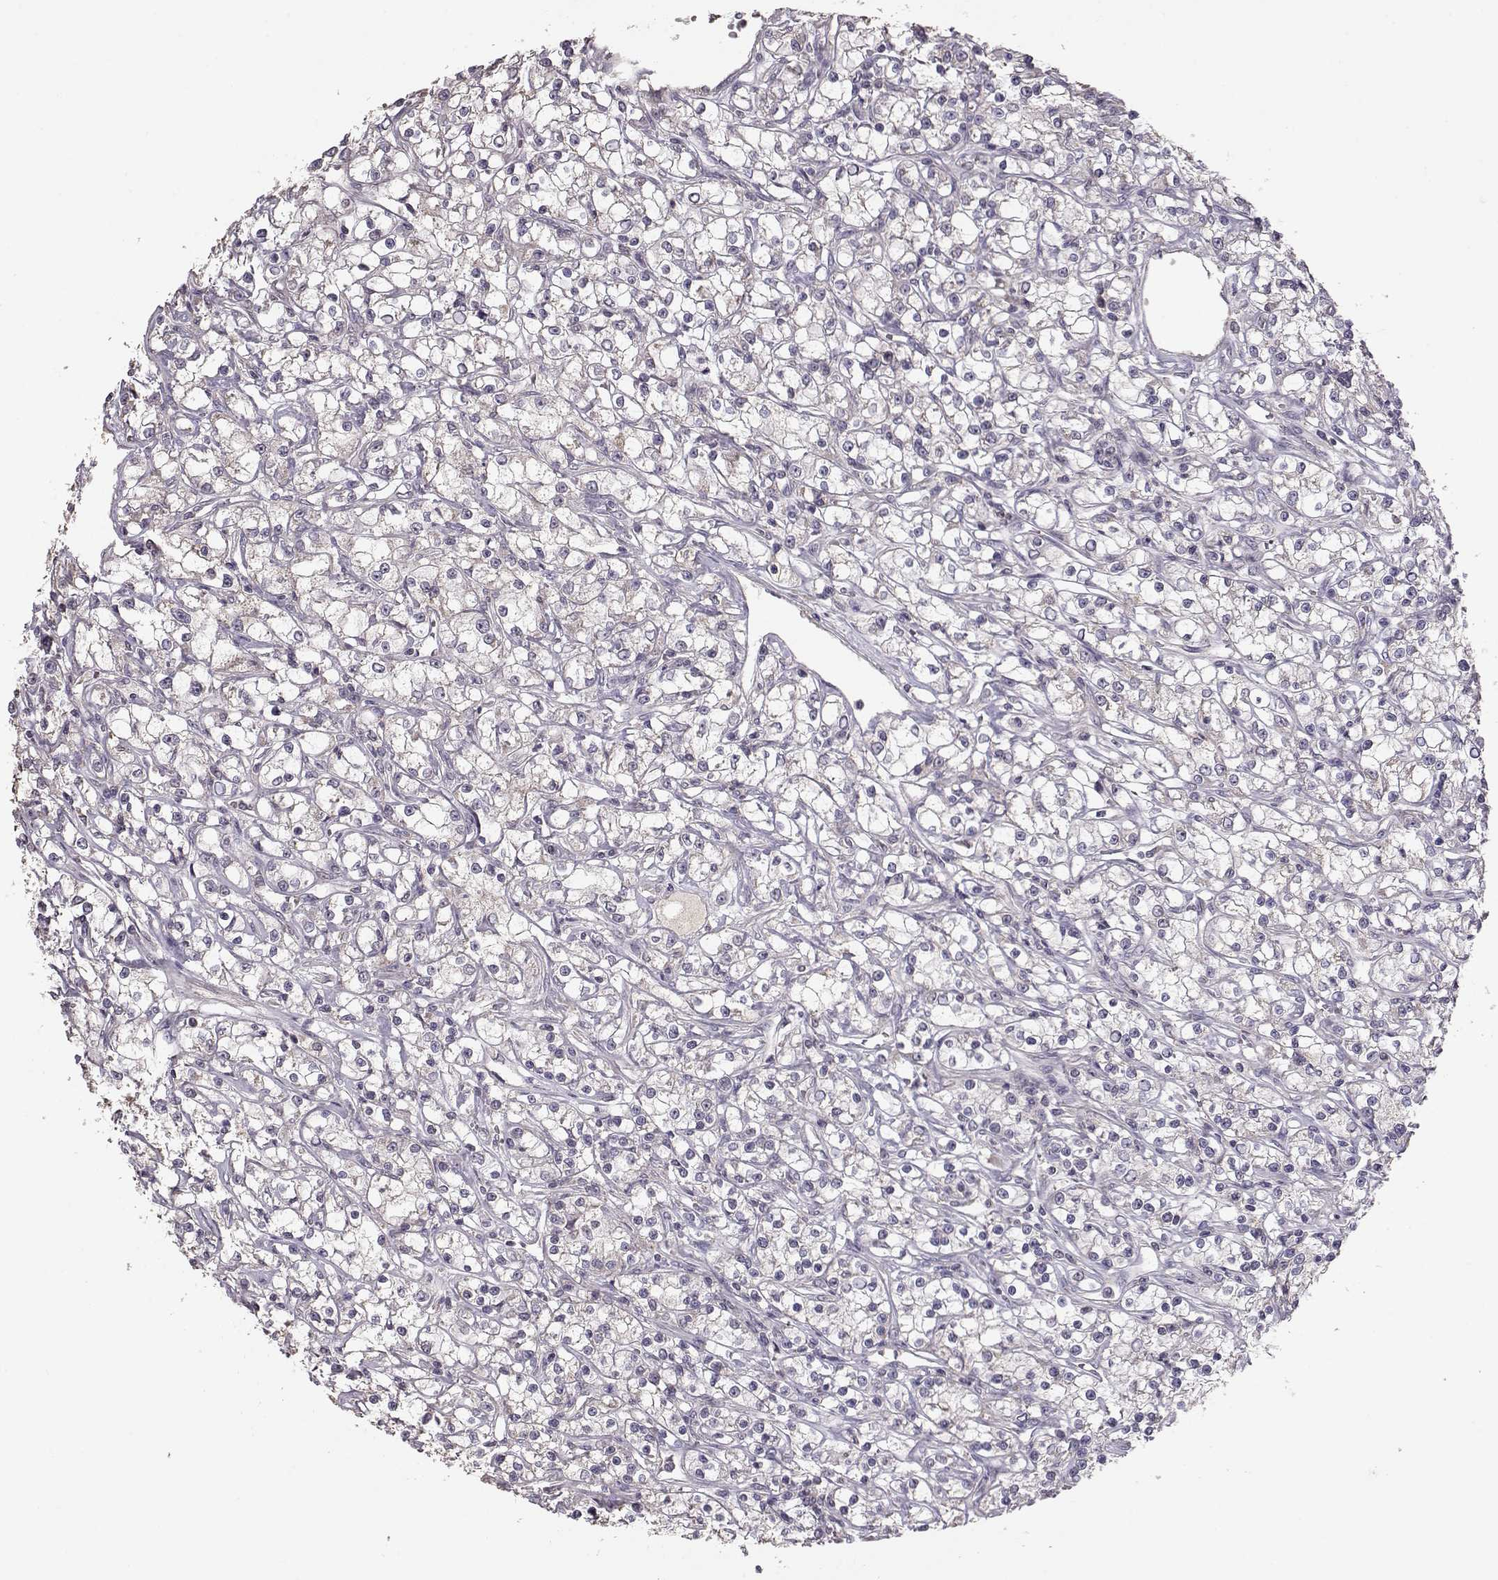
{"staining": {"intensity": "negative", "quantity": "none", "location": "none"}, "tissue": "renal cancer", "cell_type": "Tumor cells", "image_type": "cancer", "snomed": [{"axis": "morphology", "description": "Adenocarcinoma, NOS"}, {"axis": "topography", "description": "Kidney"}], "caption": "Tumor cells are negative for protein expression in human adenocarcinoma (renal). The staining is performed using DAB (3,3'-diaminobenzidine) brown chromogen with nuclei counter-stained in using hematoxylin.", "gene": "PMCH", "patient": {"sex": "female", "age": 59}}